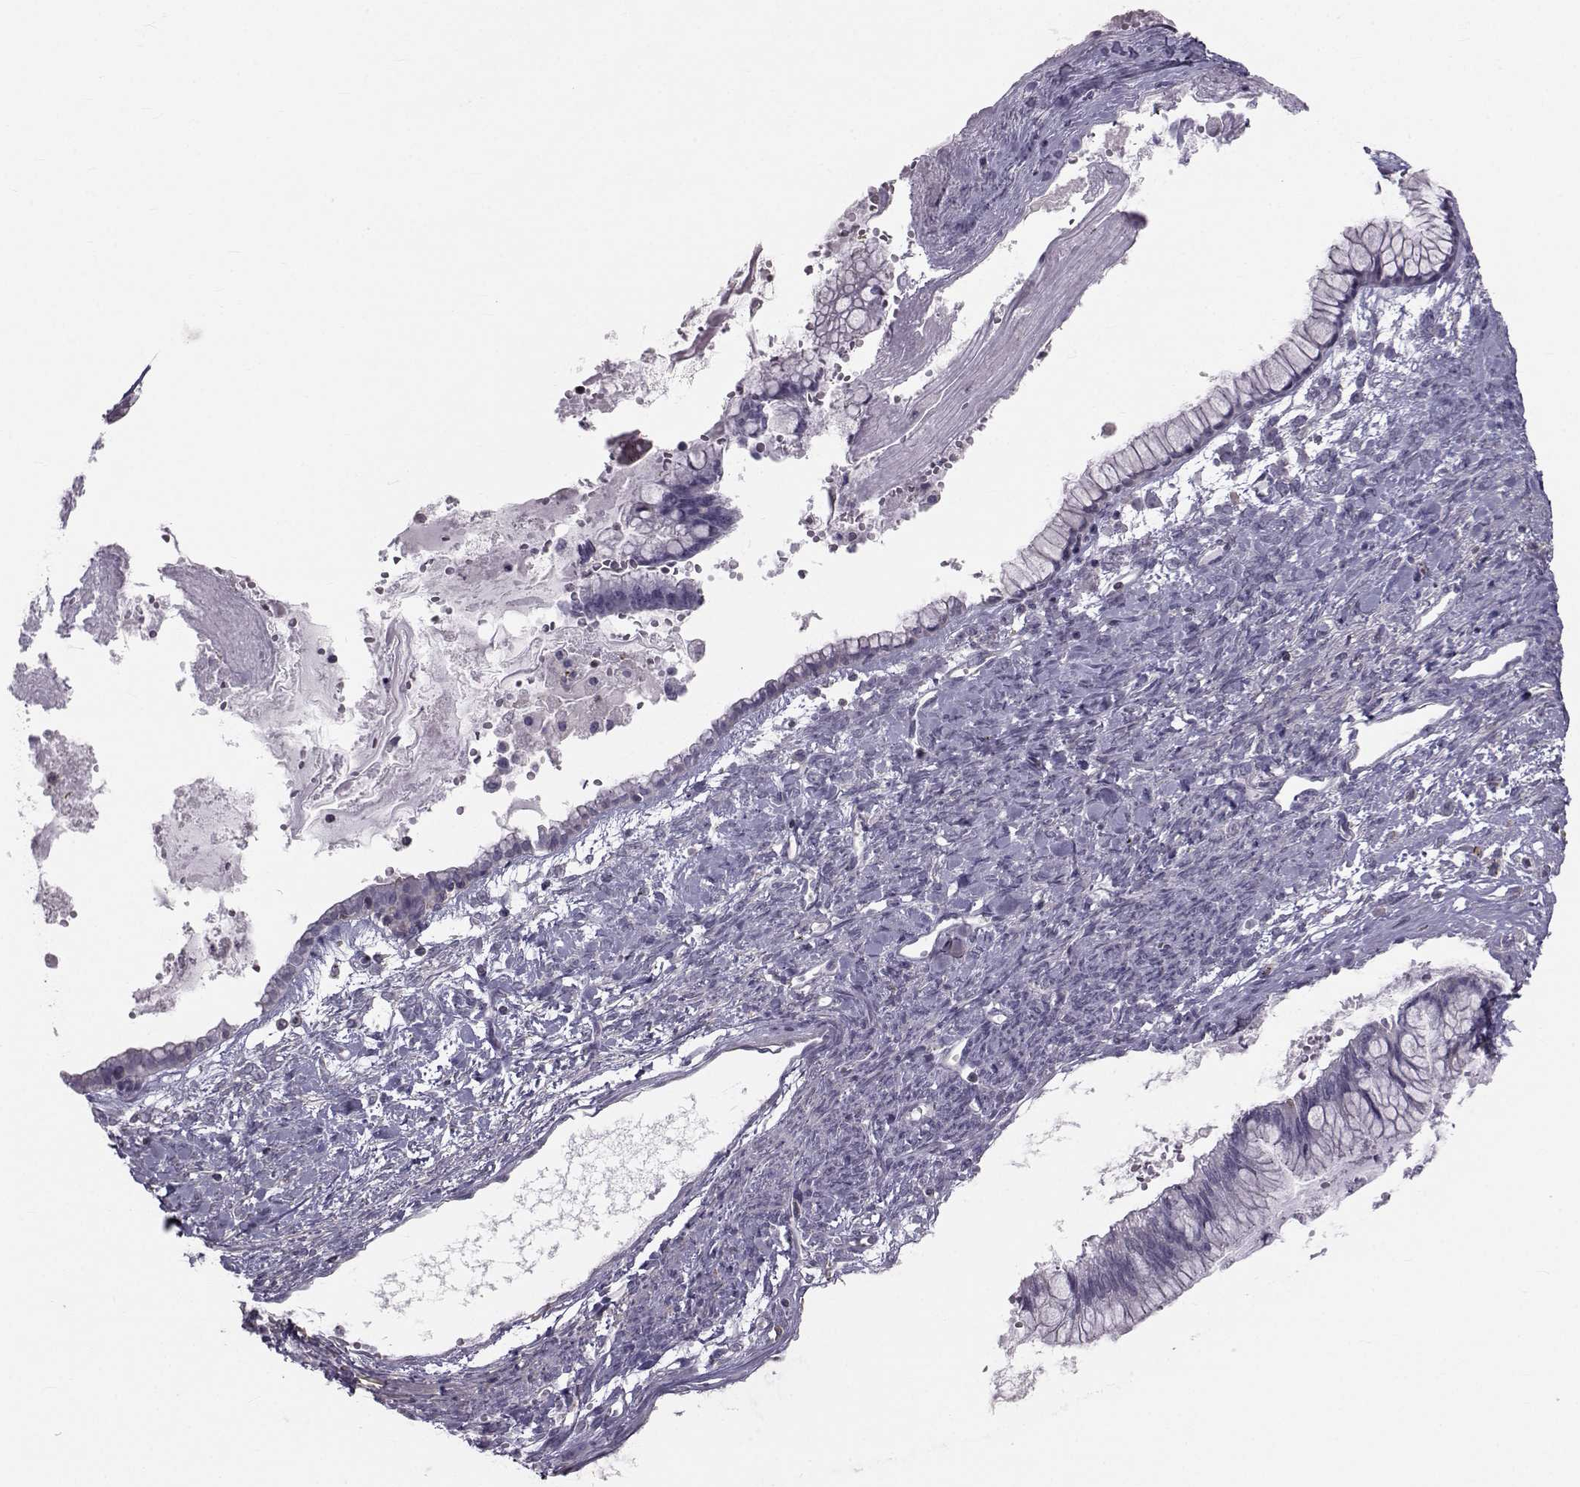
{"staining": {"intensity": "negative", "quantity": "none", "location": "none"}, "tissue": "ovarian cancer", "cell_type": "Tumor cells", "image_type": "cancer", "snomed": [{"axis": "morphology", "description": "Cystadenocarcinoma, mucinous, NOS"}, {"axis": "topography", "description": "Ovary"}], "caption": "A high-resolution histopathology image shows immunohistochemistry (IHC) staining of ovarian mucinous cystadenocarcinoma, which displays no significant staining in tumor cells.", "gene": "GARIN3", "patient": {"sex": "female", "age": 67}}